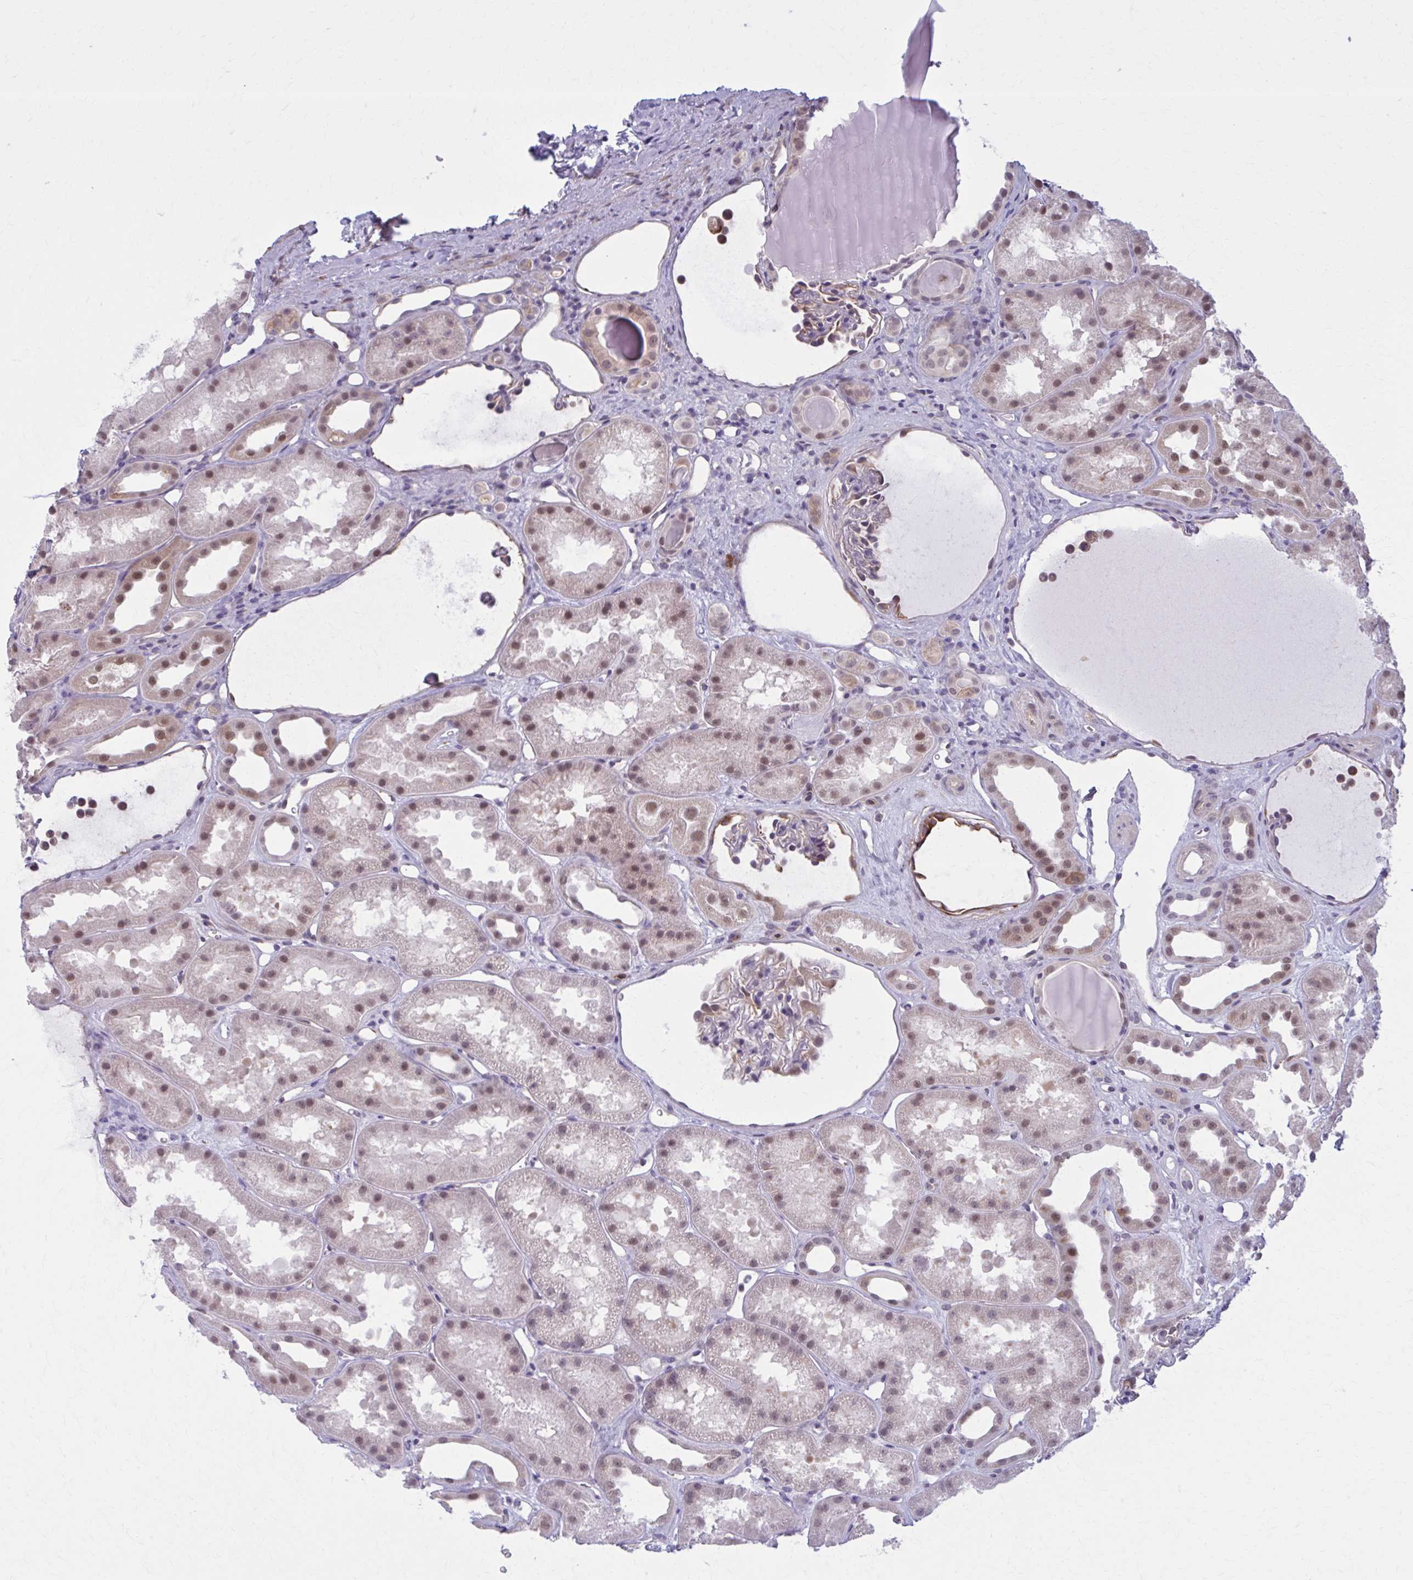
{"staining": {"intensity": "weak", "quantity": "<25%", "location": "cytoplasmic/membranous,nuclear"}, "tissue": "kidney", "cell_type": "Cells in glomeruli", "image_type": "normal", "snomed": [{"axis": "morphology", "description": "Normal tissue, NOS"}, {"axis": "topography", "description": "Kidney"}], "caption": "Immunohistochemistry (IHC) micrograph of normal kidney: kidney stained with DAB (3,3'-diaminobenzidine) reveals no significant protein staining in cells in glomeruli. (Immunohistochemistry, brightfield microscopy, high magnification).", "gene": "NUMBL", "patient": {"sex": "male", "age": 61}}